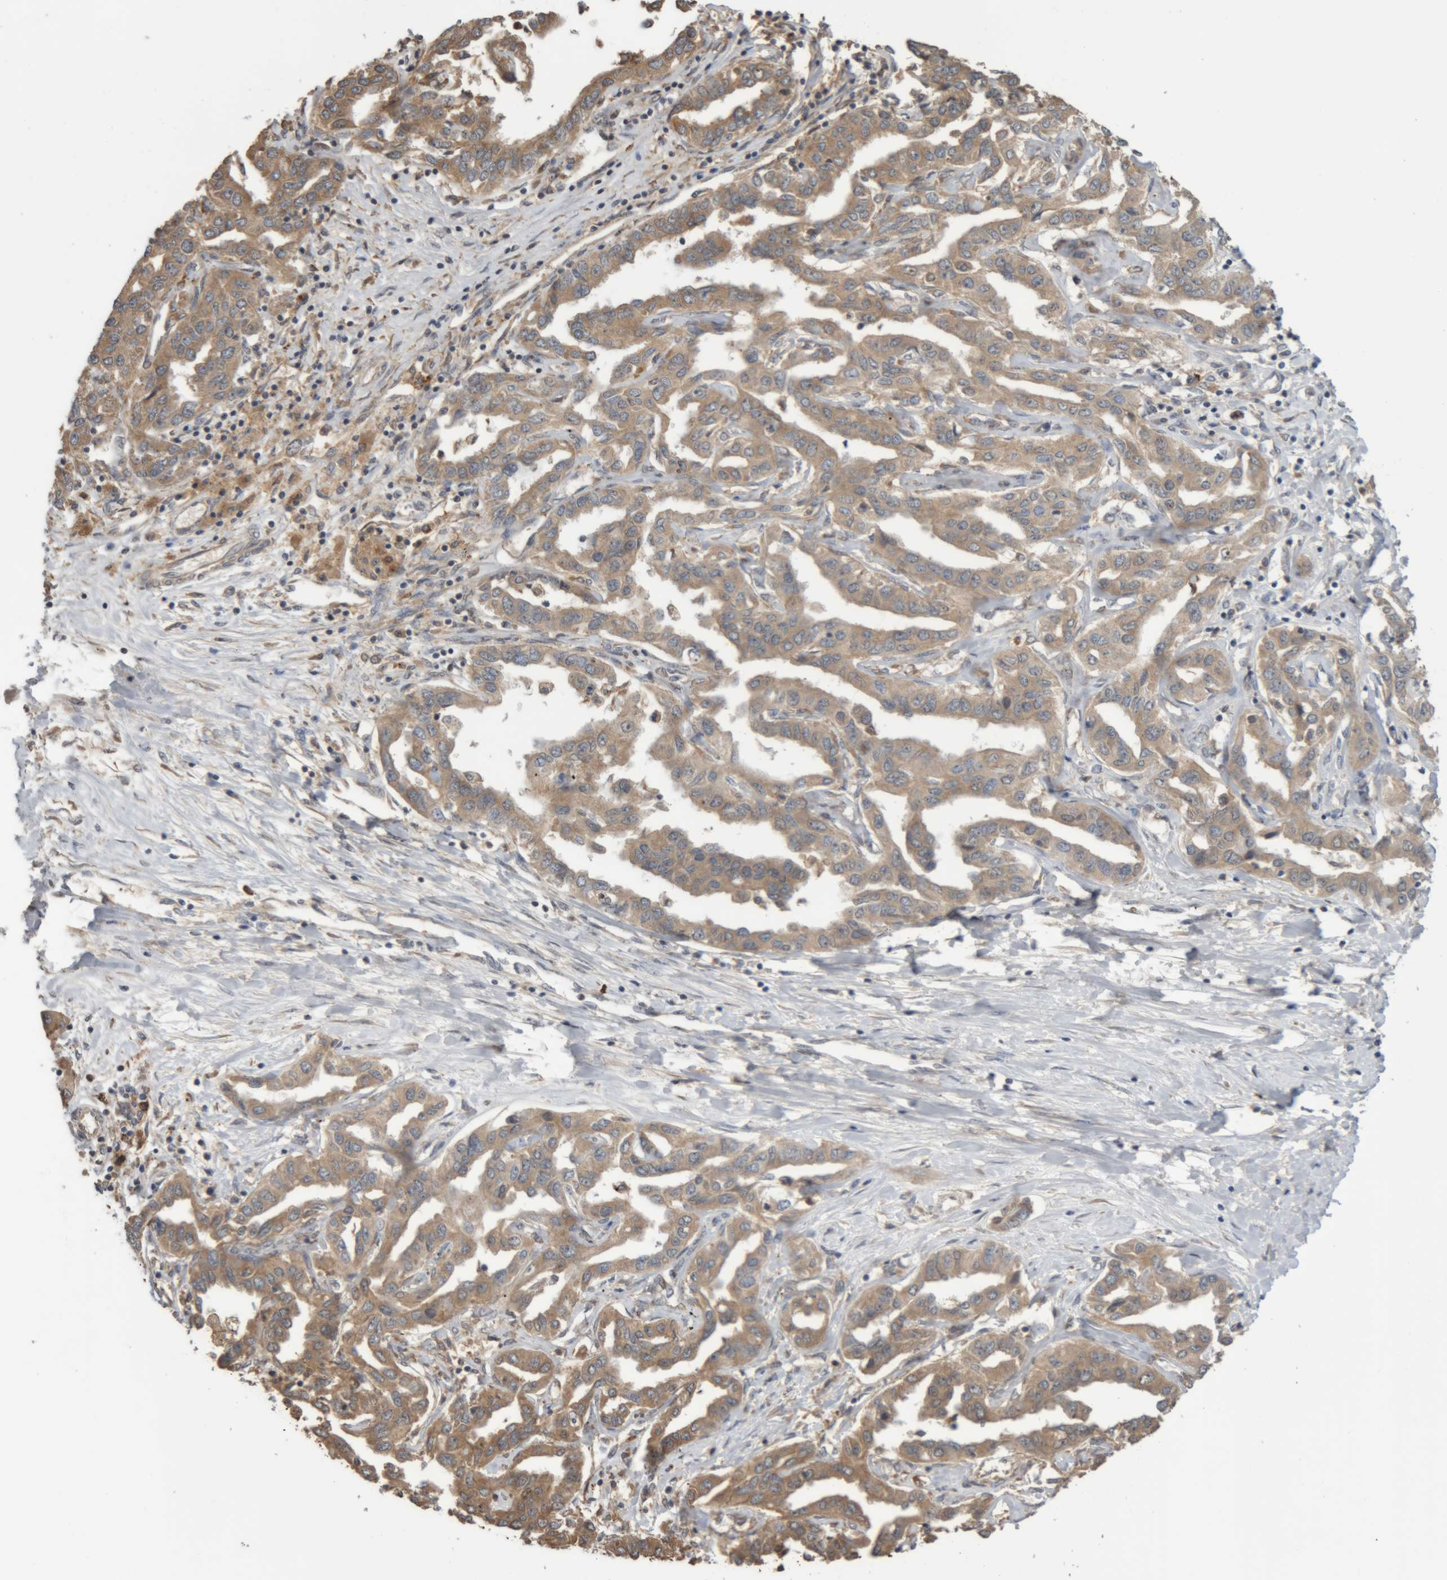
{"staining": {"intensity": "weak", "quantity": ">75%", "location": "cytoplasmic/membranous"}, "tissue": "liver cancer", "cell_type": "Tumor cells", "image_type": "cancer", "snomed": [{"axis": "morphology", "description": "Cholangiocarcinoma"}, {"axis": "topography", "description": "Liver"}], "caption": "Immunohistochemical staining of human liver cholangiocarcinoma shows weak cytoplasmic/membranous protein positivity in about >75% of tumor cells.", "gene": "TMED7", "patient": {"sex": "male", "age": 59}}